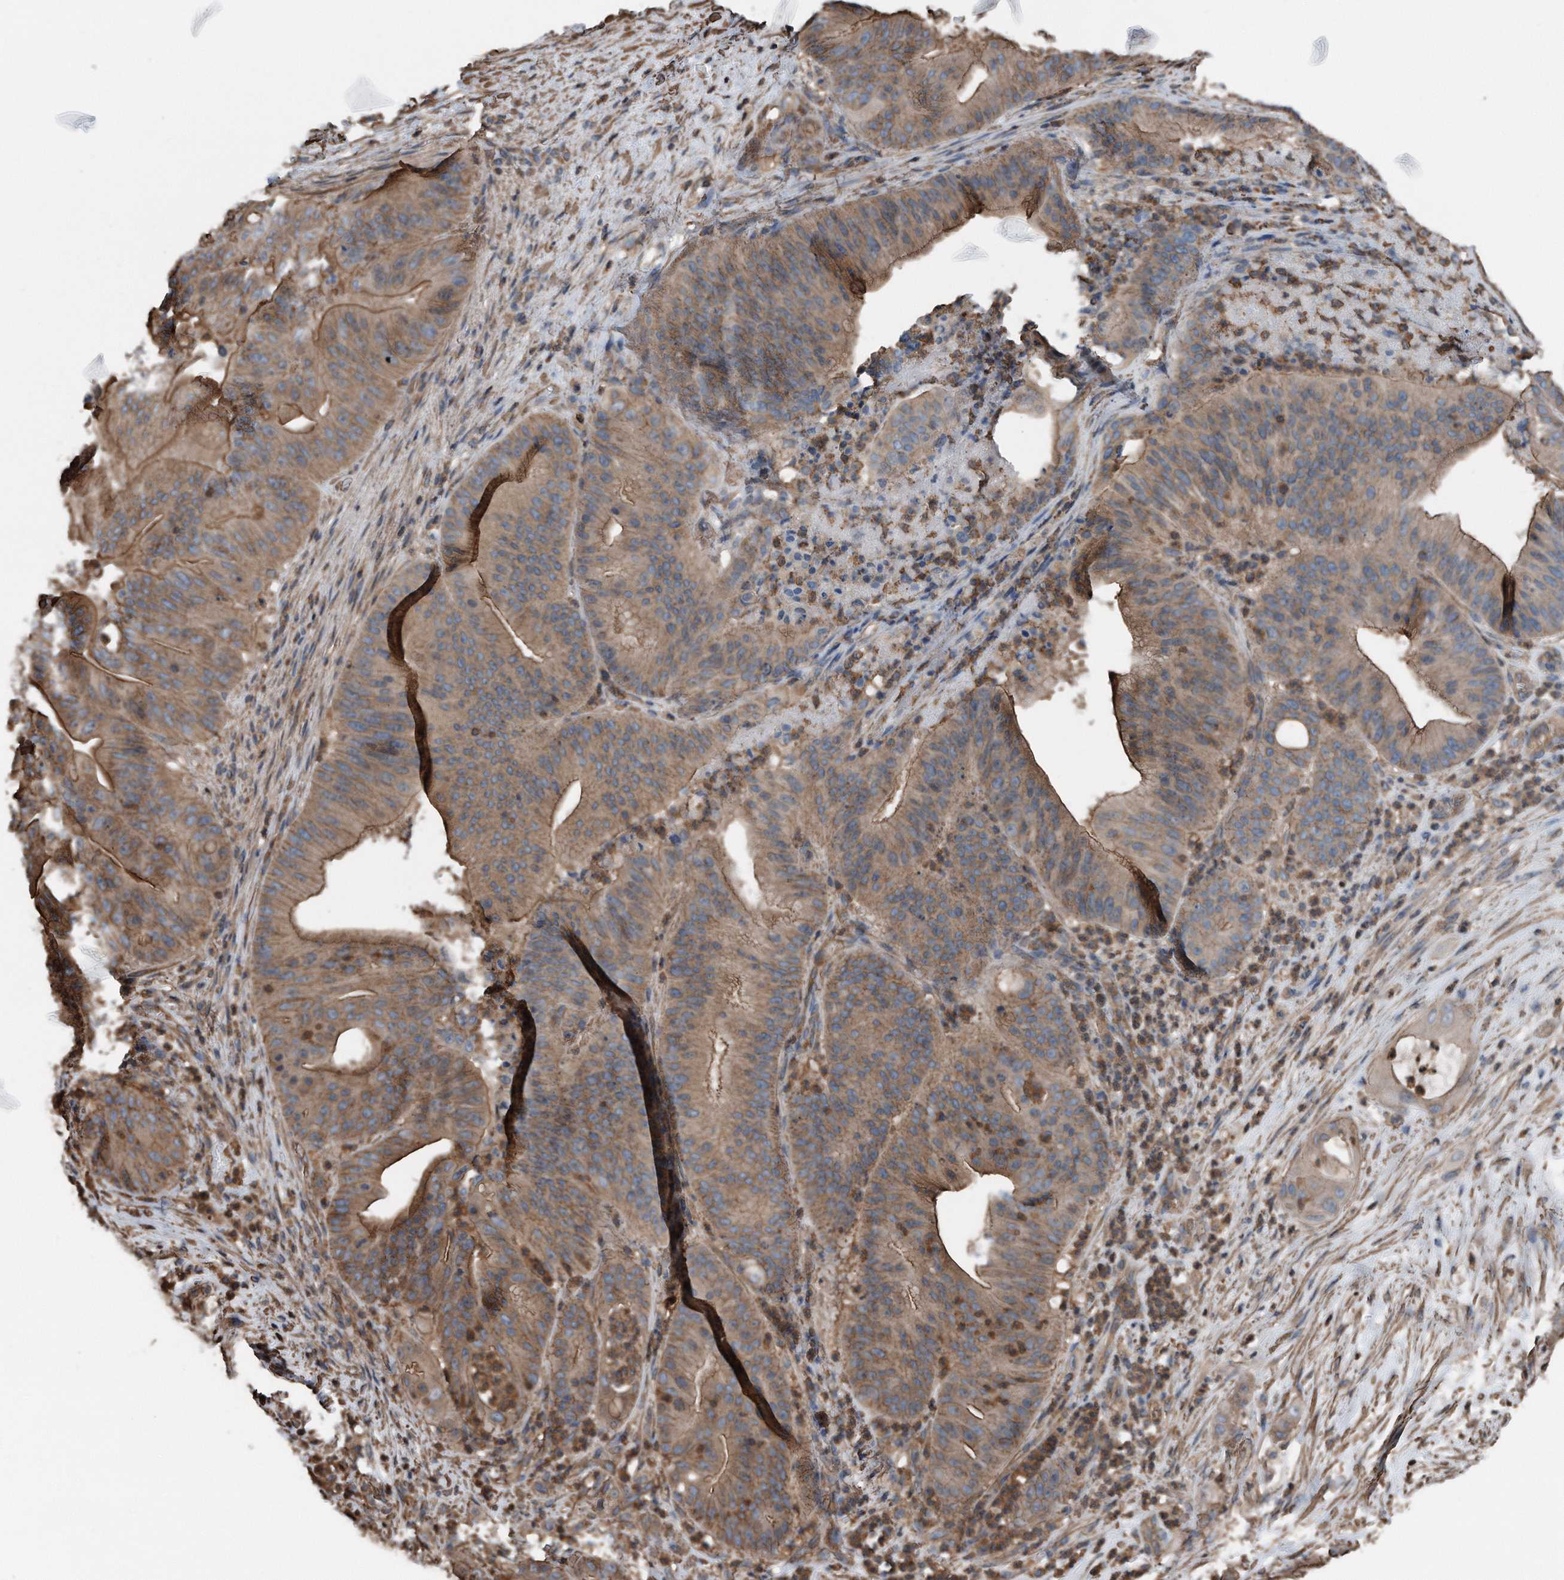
{"staining": {"intensity": "moderate", "quantity": ">75%", "location": "cytoplasmic/membranous"}, "tissue": "pancreatic cancer", "cell_type": "Tumor cells", "image_type": "cancer", "snomed": [{"axis": "morphology", "description": "Adenocarcinoma, NOS"}, {"axis": "topography", "description": "Pancreas"}], "caption": "Protein analysis of pancreatic cancer (adenocarcinoma) tissue reveals moderate cytoplasmic/membranous positivity in about >75% of tumor cells.", "gene": "RSPO3", "patient": {"sex": "female", "age": 77}}